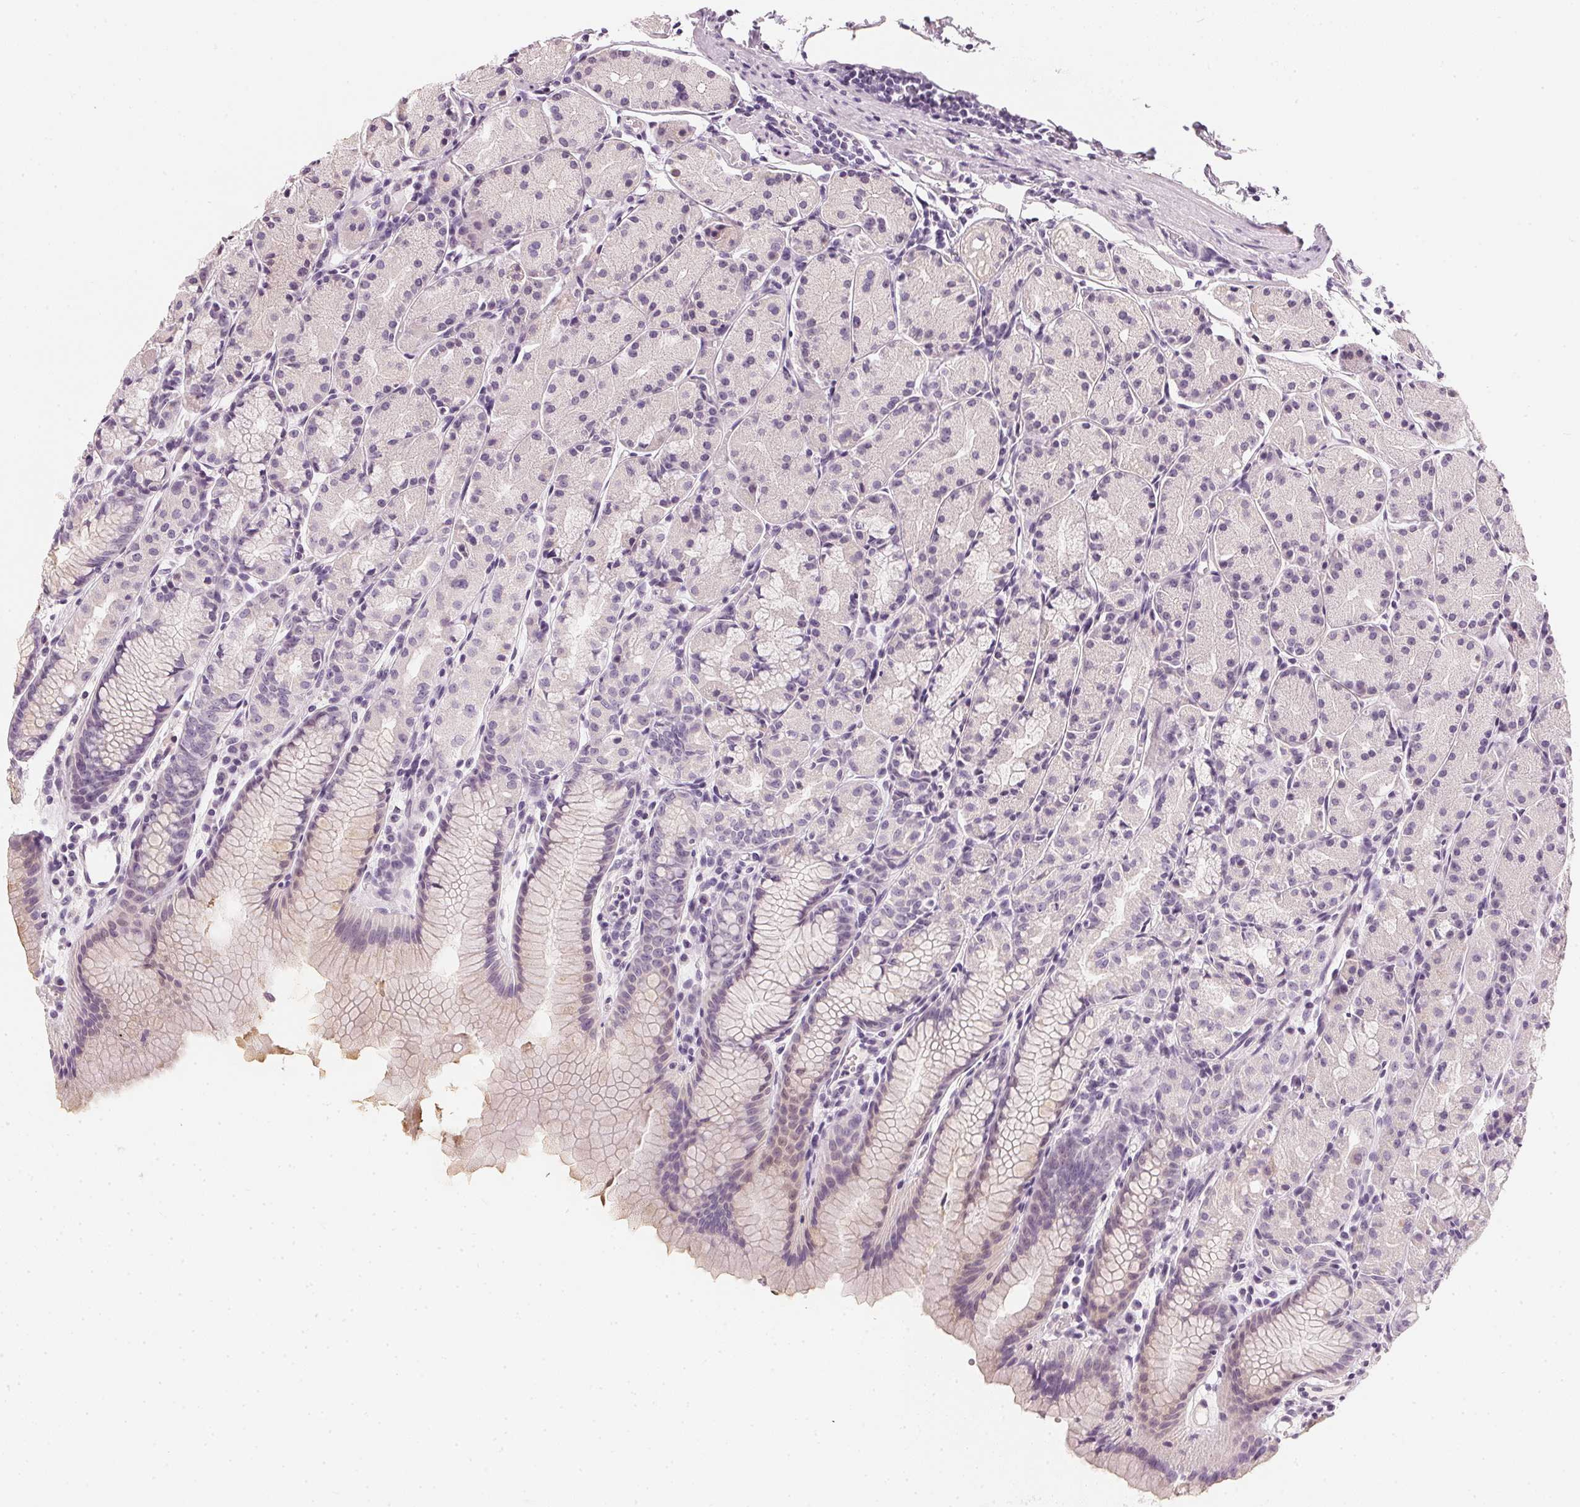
{"staining": {"intensity": "weak", "quantity": "<25%", "location": "cytoplasmic/membranous"}, "tissue": "stomach", "cell_type": "Glandular cells", "image_type": "normal", "snomed": [{"axis": "morphology", "description": "Normal tissue, NOS"}, {"axis": "topography", "description": "Stomach, upper"}], "caption": "This is a image of immunohistochemistry (IHC) staining of benign stomach, which shows no staining in glandular cells.", "gene": "CHST4", "patient": {"sex": "male", "age": 47}}